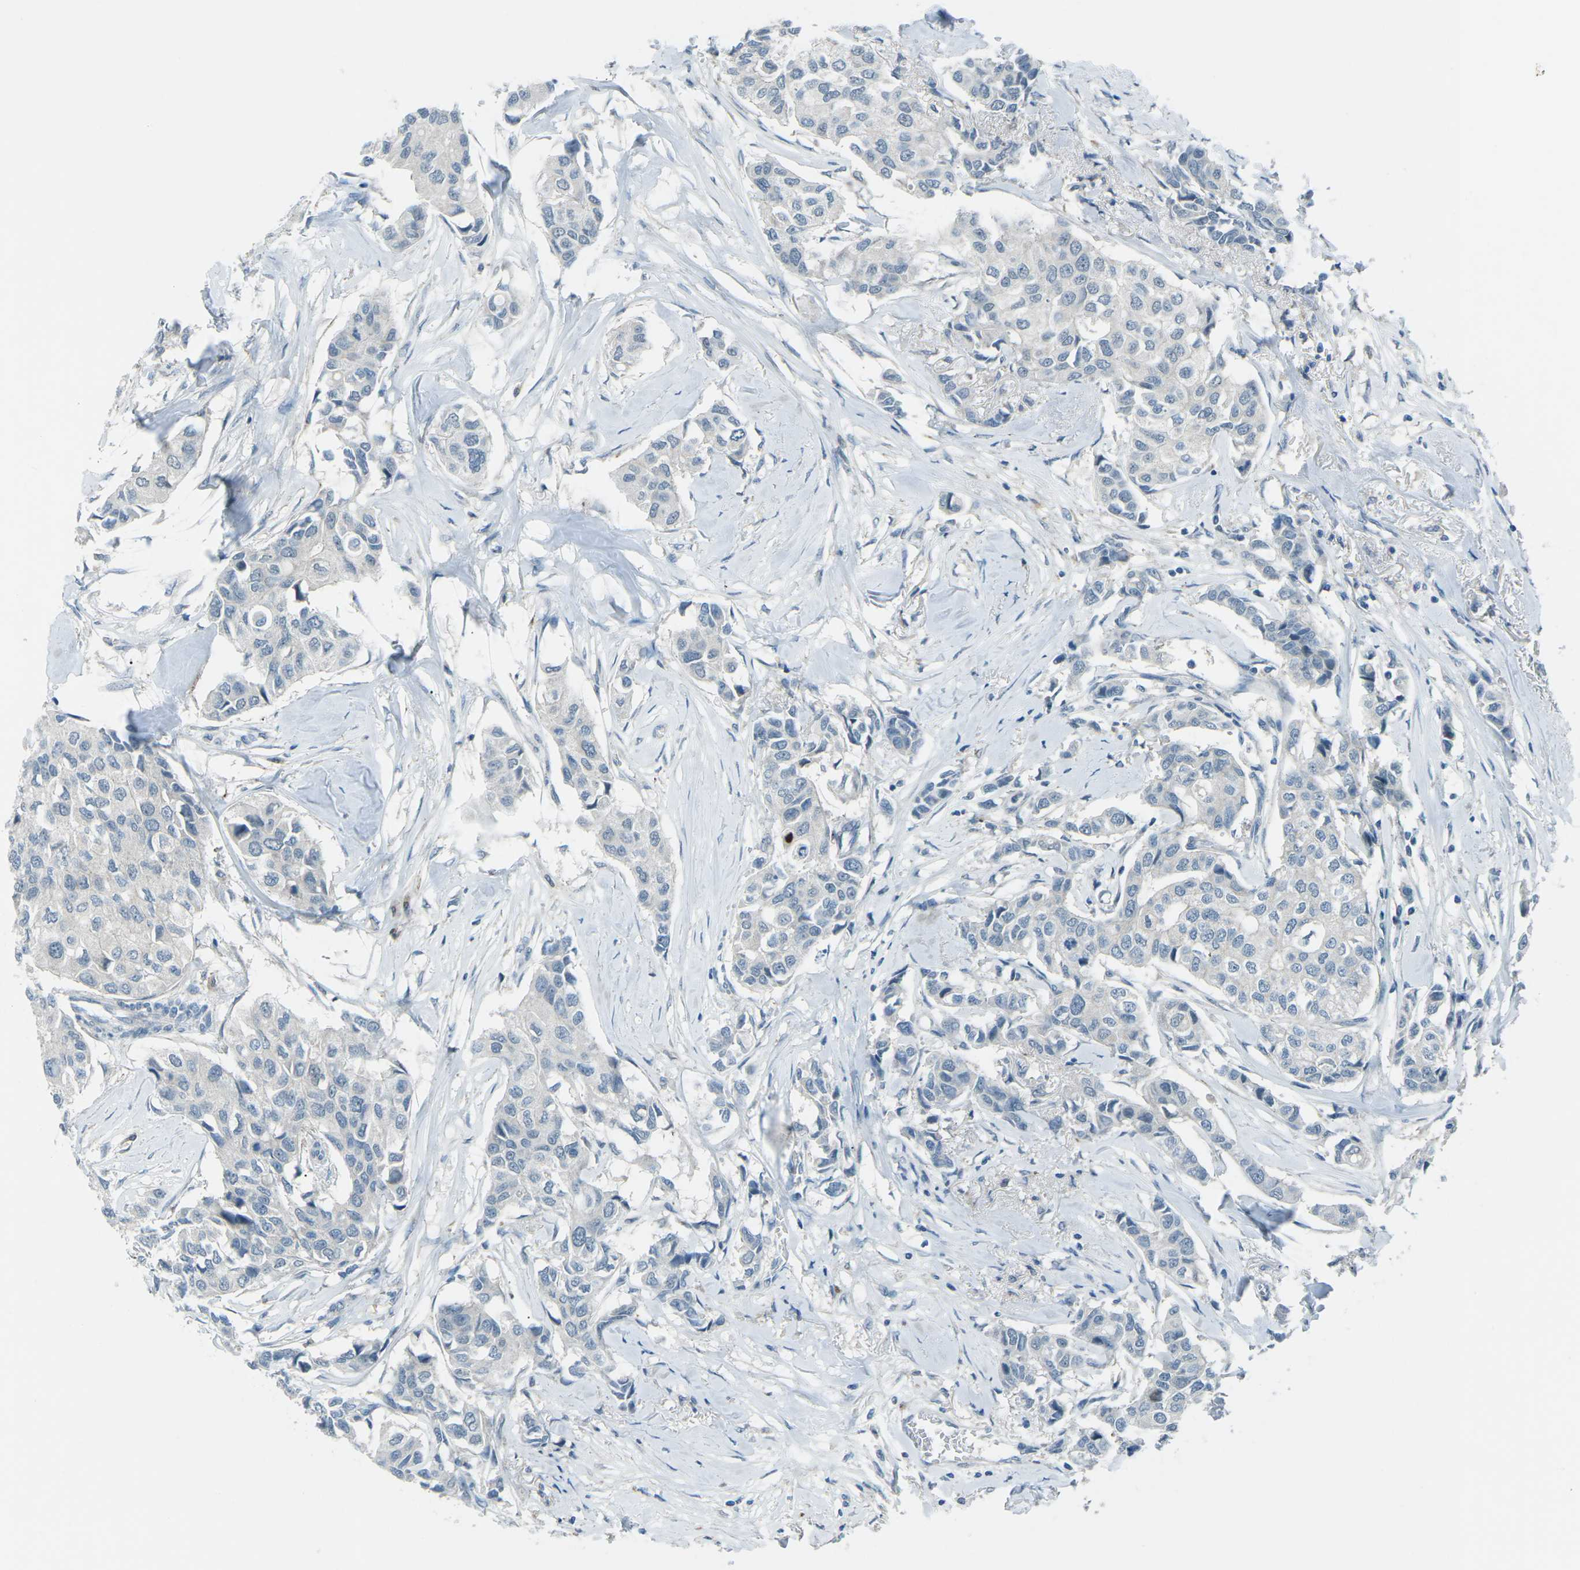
{"staining": {"intensity": "negative", "quantity": "none", "location": "none"}, "tissue": "breast cancer", "cell_type": "Tumor cells", "image_type": "cancer", "snomed": [{"axis": "morphology", "description": "Duct carcinoma"}, {"axis": "topography", "description": "Breast"}], "caption": "DAB immunohistochemical staining of human breast invasive ductal carcinoma exhibits no significant expression in tumor cells.", "gene": "PRKCA", "patient": {"sex": "female", "age": 80}}